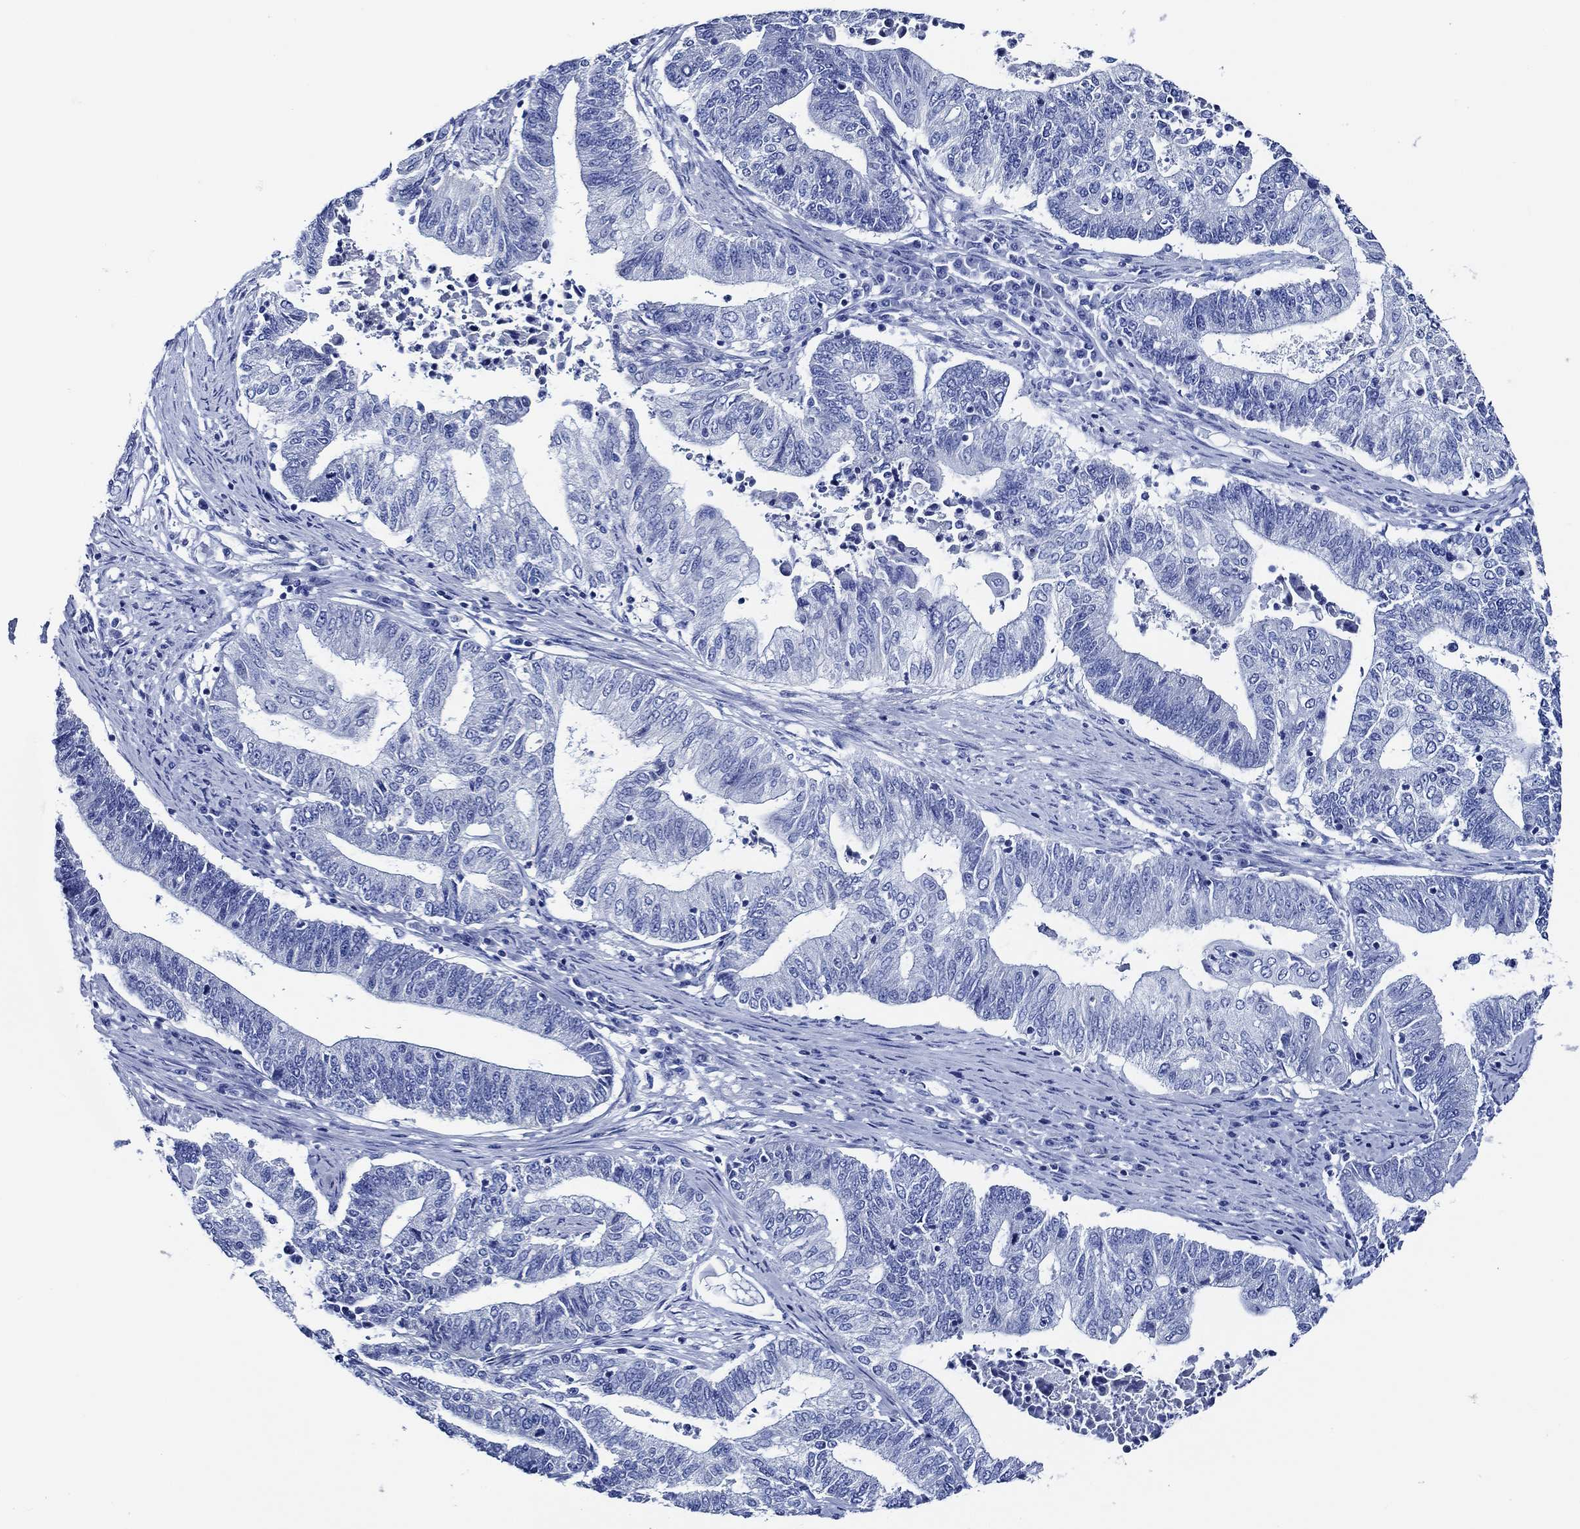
{"staining": {"intensity": "negative", "quantity": "none", "location": "none"}, "tissue": "endometrial cancer", "cell_type": "Tumor cells", "image_type": "cancer", "snomed": [{"axis": "morphology", "description": "Adenocarcinoma, NOS"}, {"axis": "topography", "description": "Uterus"}, {"axis": "topography", "description": "Endometrium"}], "caption": "IHC of human adenocarcinoma (endometrial) displays no positivity in tumor cells.", "gene": "WDR62", "patient": {"sex": "female", "age": 54}}